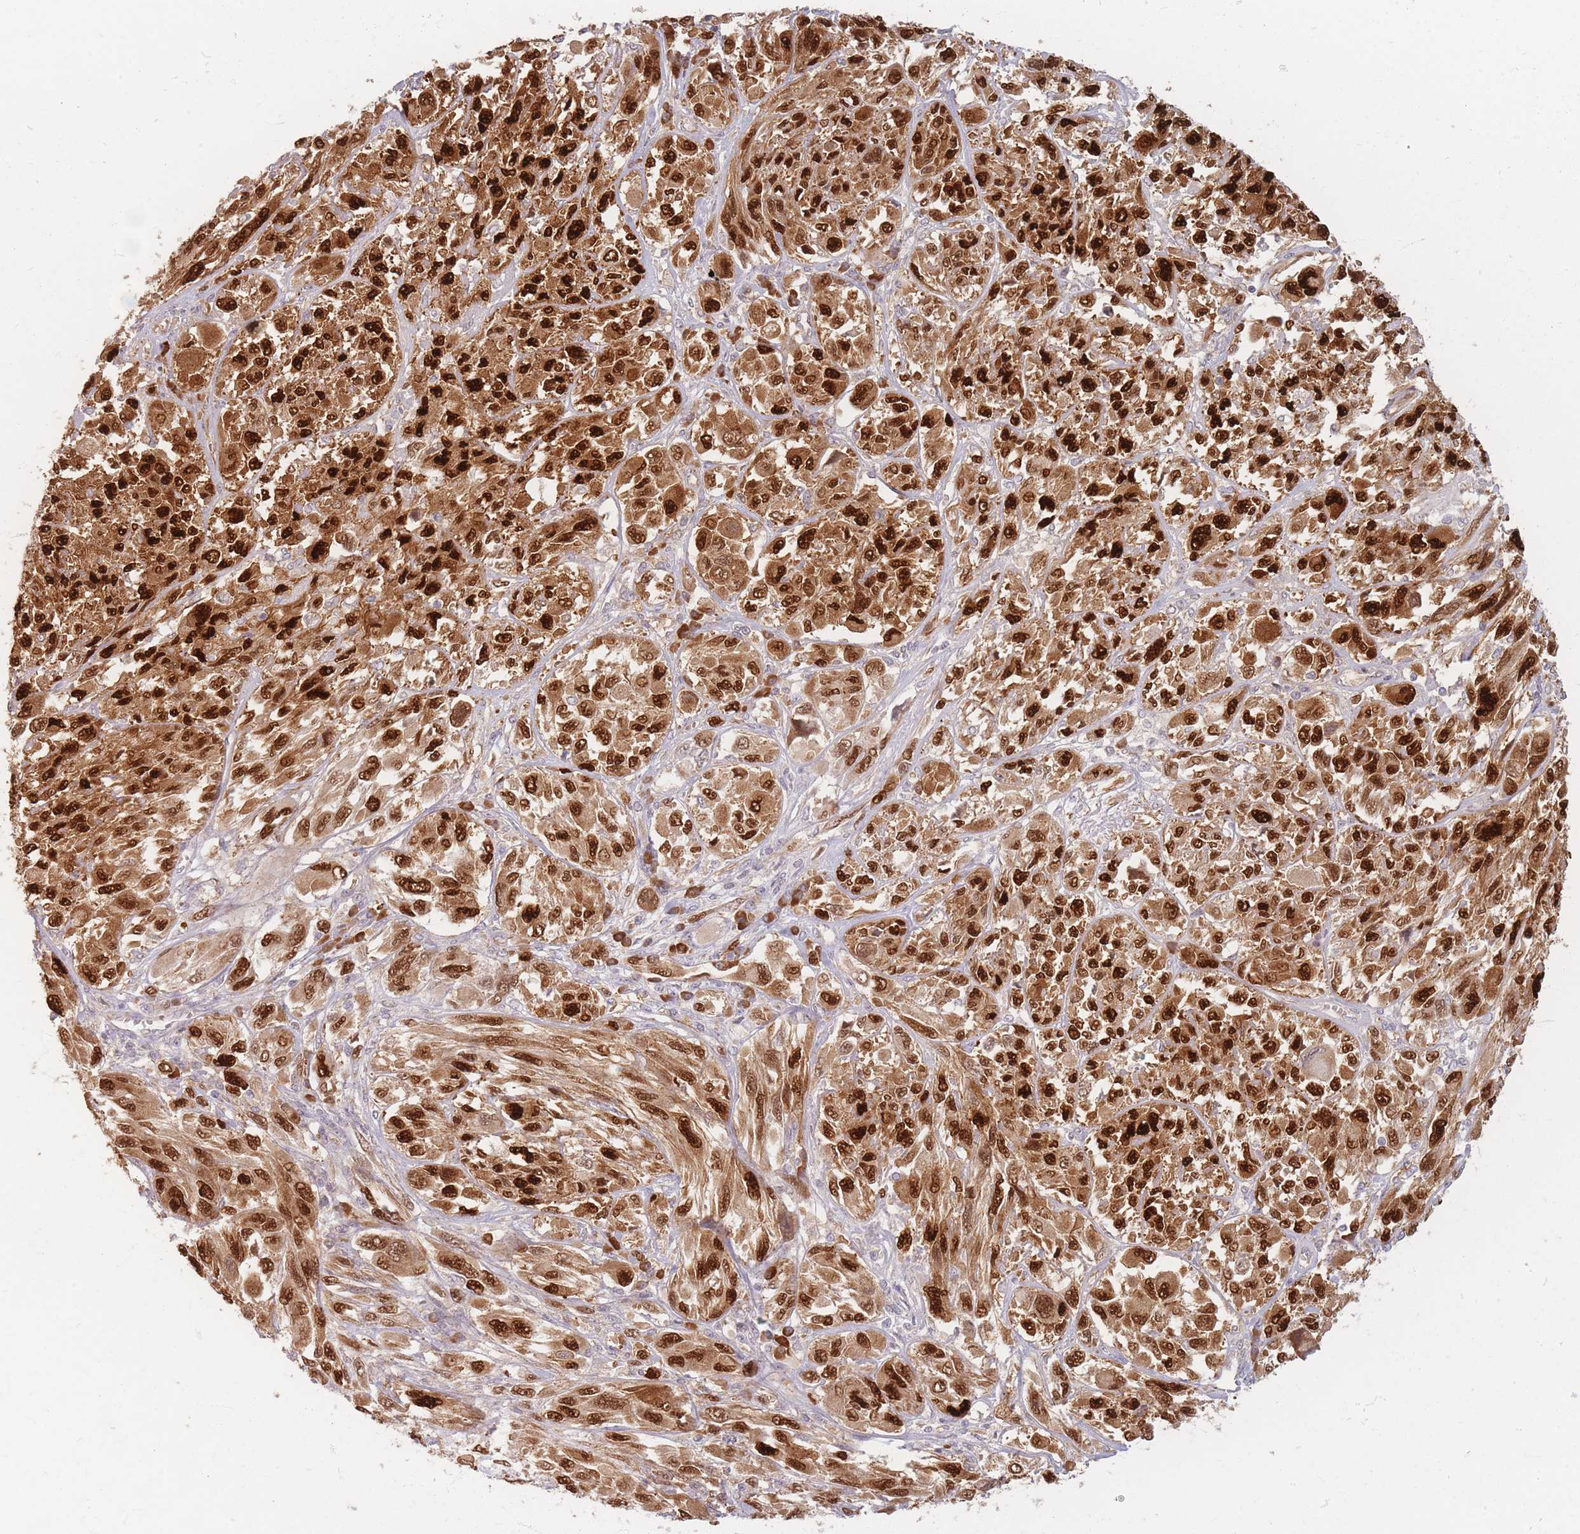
{"staining": {"intensity": "strong", "quantity": ">75%", "location": "cytoplasmic/membranous,nuclear"}, "tissue": "melanoma", "cell_type": "Tumor cells", "image_type": "cancer", "snomed": [{"axis": "morphology", "description": "Malignant melanoma, NOS"}, {"axis": "topography", "description": "Skin"}], "caption": "IHC staining of melanoma, which demonstrates high levels of strong cytoplasmic/membranous and nuclear expression in approximately >75% of tumor cells indicating strong cytoplasmic/membranous and nuclear protein staining. The staining was performed using DAB (brown) for protein detection and nuclei were counterstained in hematoxylin (blue).", "gene": "SMIM14", "patient": {"sex": "female", "age": 91}}